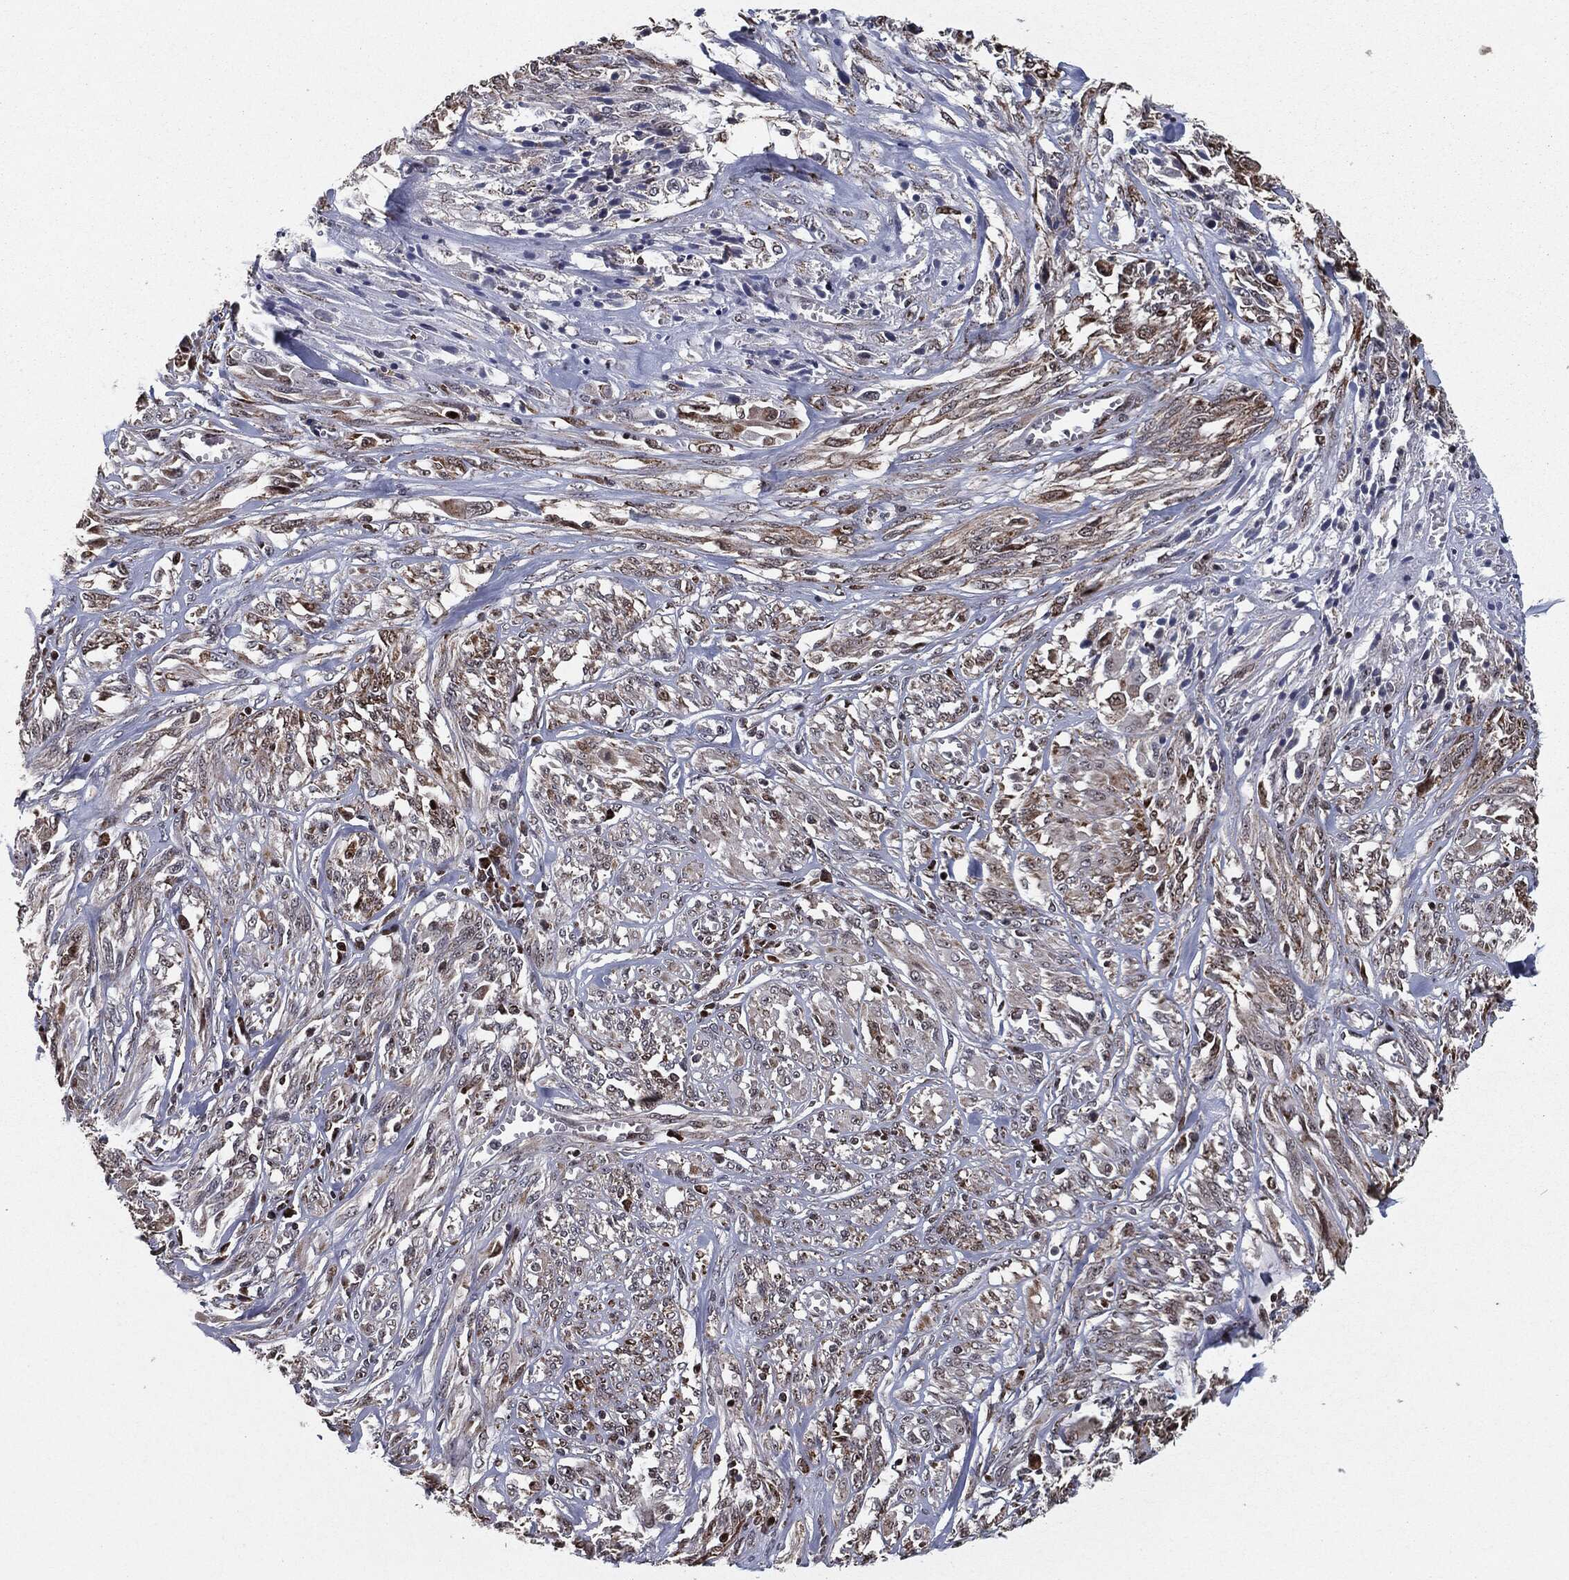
{"staining": {"intensity": "negative", "quantity": "none", "location": "none"}, "tissue": "melanoma", "cell_type": "Tumor cells", "image_type": "cancer", "snomed": [{"axis": "morphology", "description": "Malignant melanoma, NOS"}, {"axis": "topography", "description": "Skin"}], "caption": "Protein analysis of melanoma exhibits no significant expression in tumor cells.", "gene": "CHCHD2", "patient": {"sex": "female", "age": 91}}